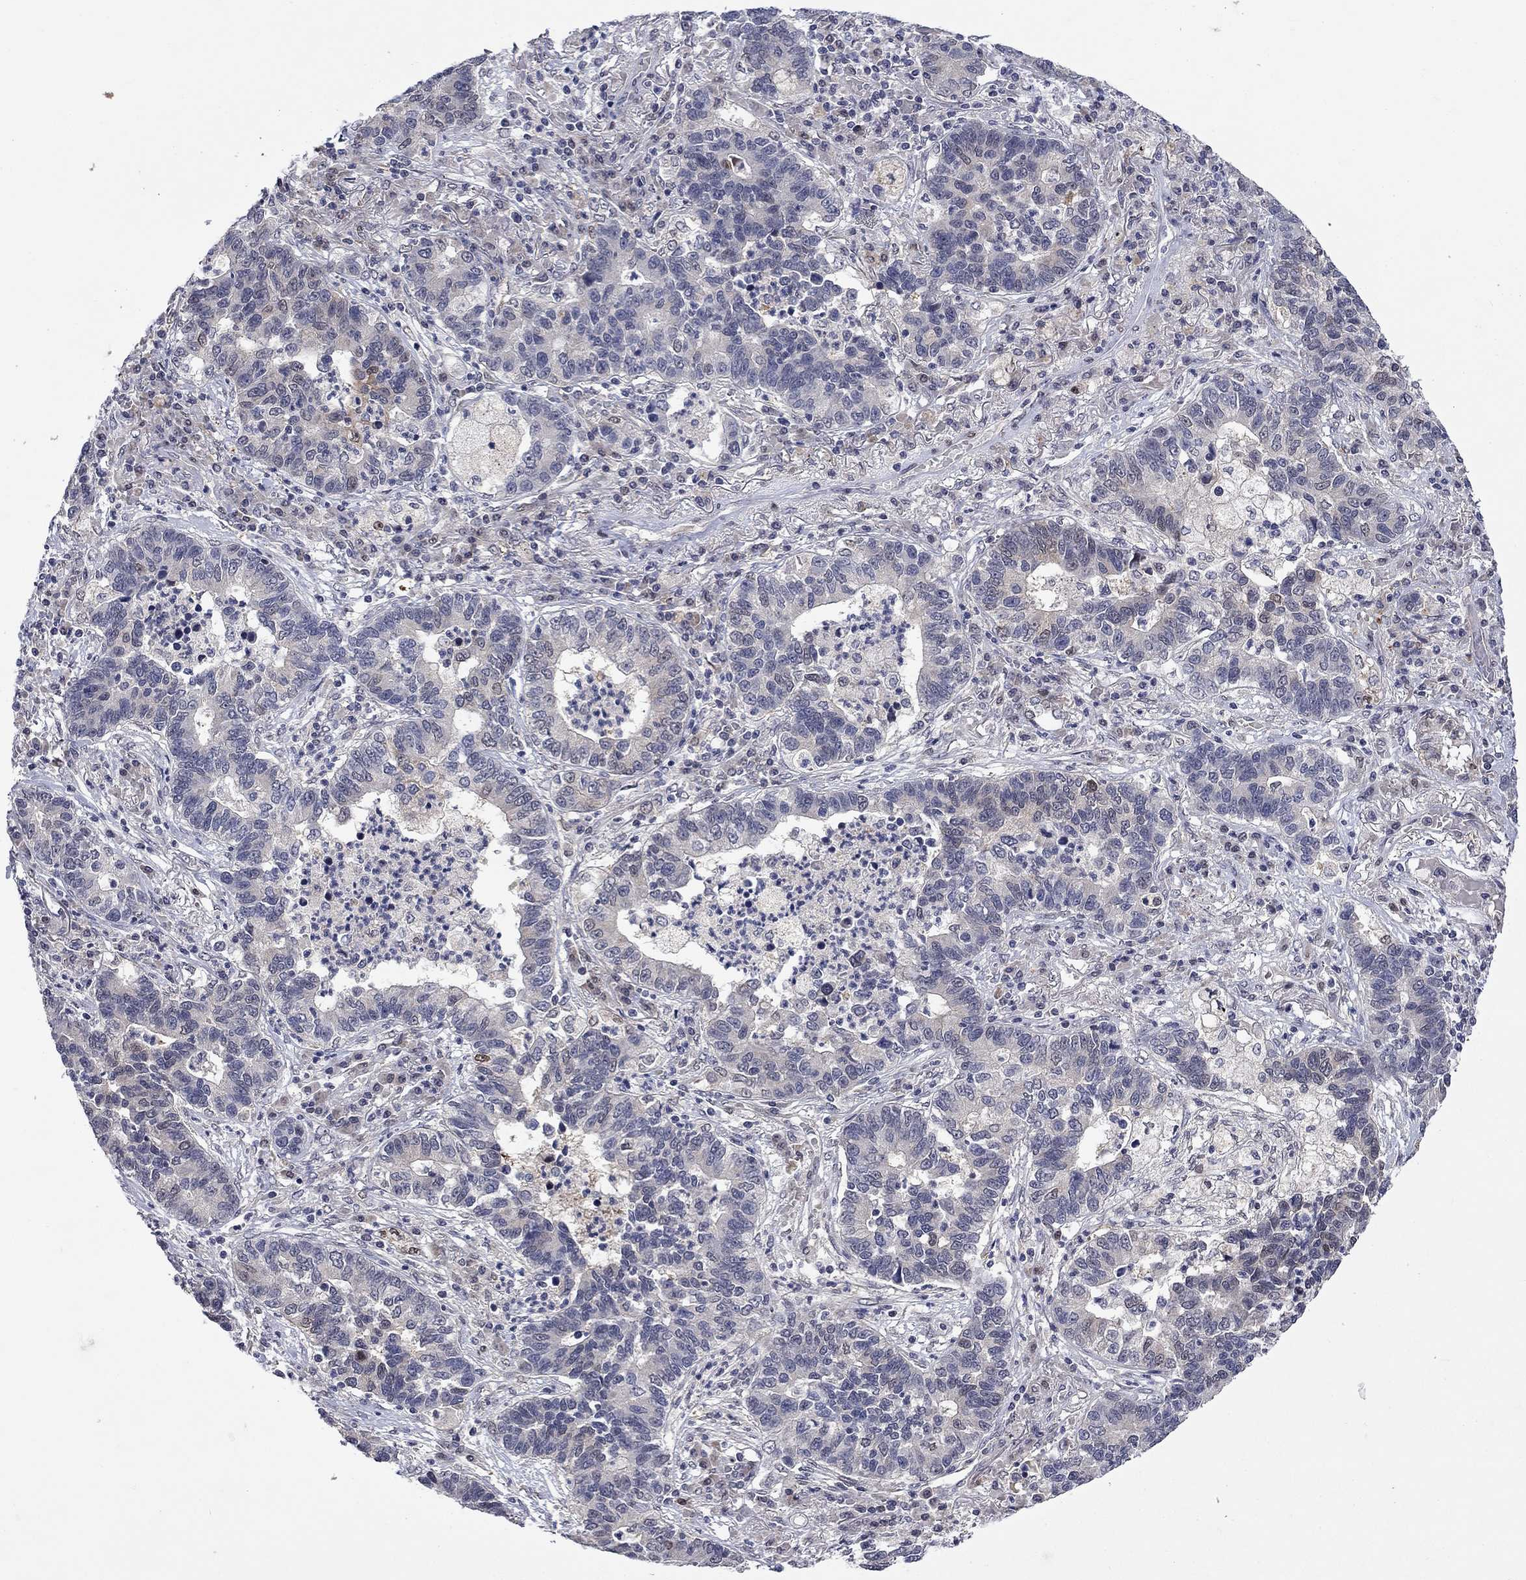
{"staining": {"intensity": "negative", "quantity": "none", "location": "none"}, "tissue": "lung cancer", "cell_type": "Tumor cells", "image_type": "cancer", "snomed": [{"axis": "morphology", "description": "Adenocarcinoma, NOS"}, {"axis": "topography", "description": "Lung"}], "caption": "Image shows no protein positivity in tumor cells of lung adenocarcinoma tissue. Brightfield microscopy of IHC stained with DAB (brown) and hematoxylin (blue), captured at high magnification.", "gene": "CBR1", "patient": {"sex": "female", "age": 57}}